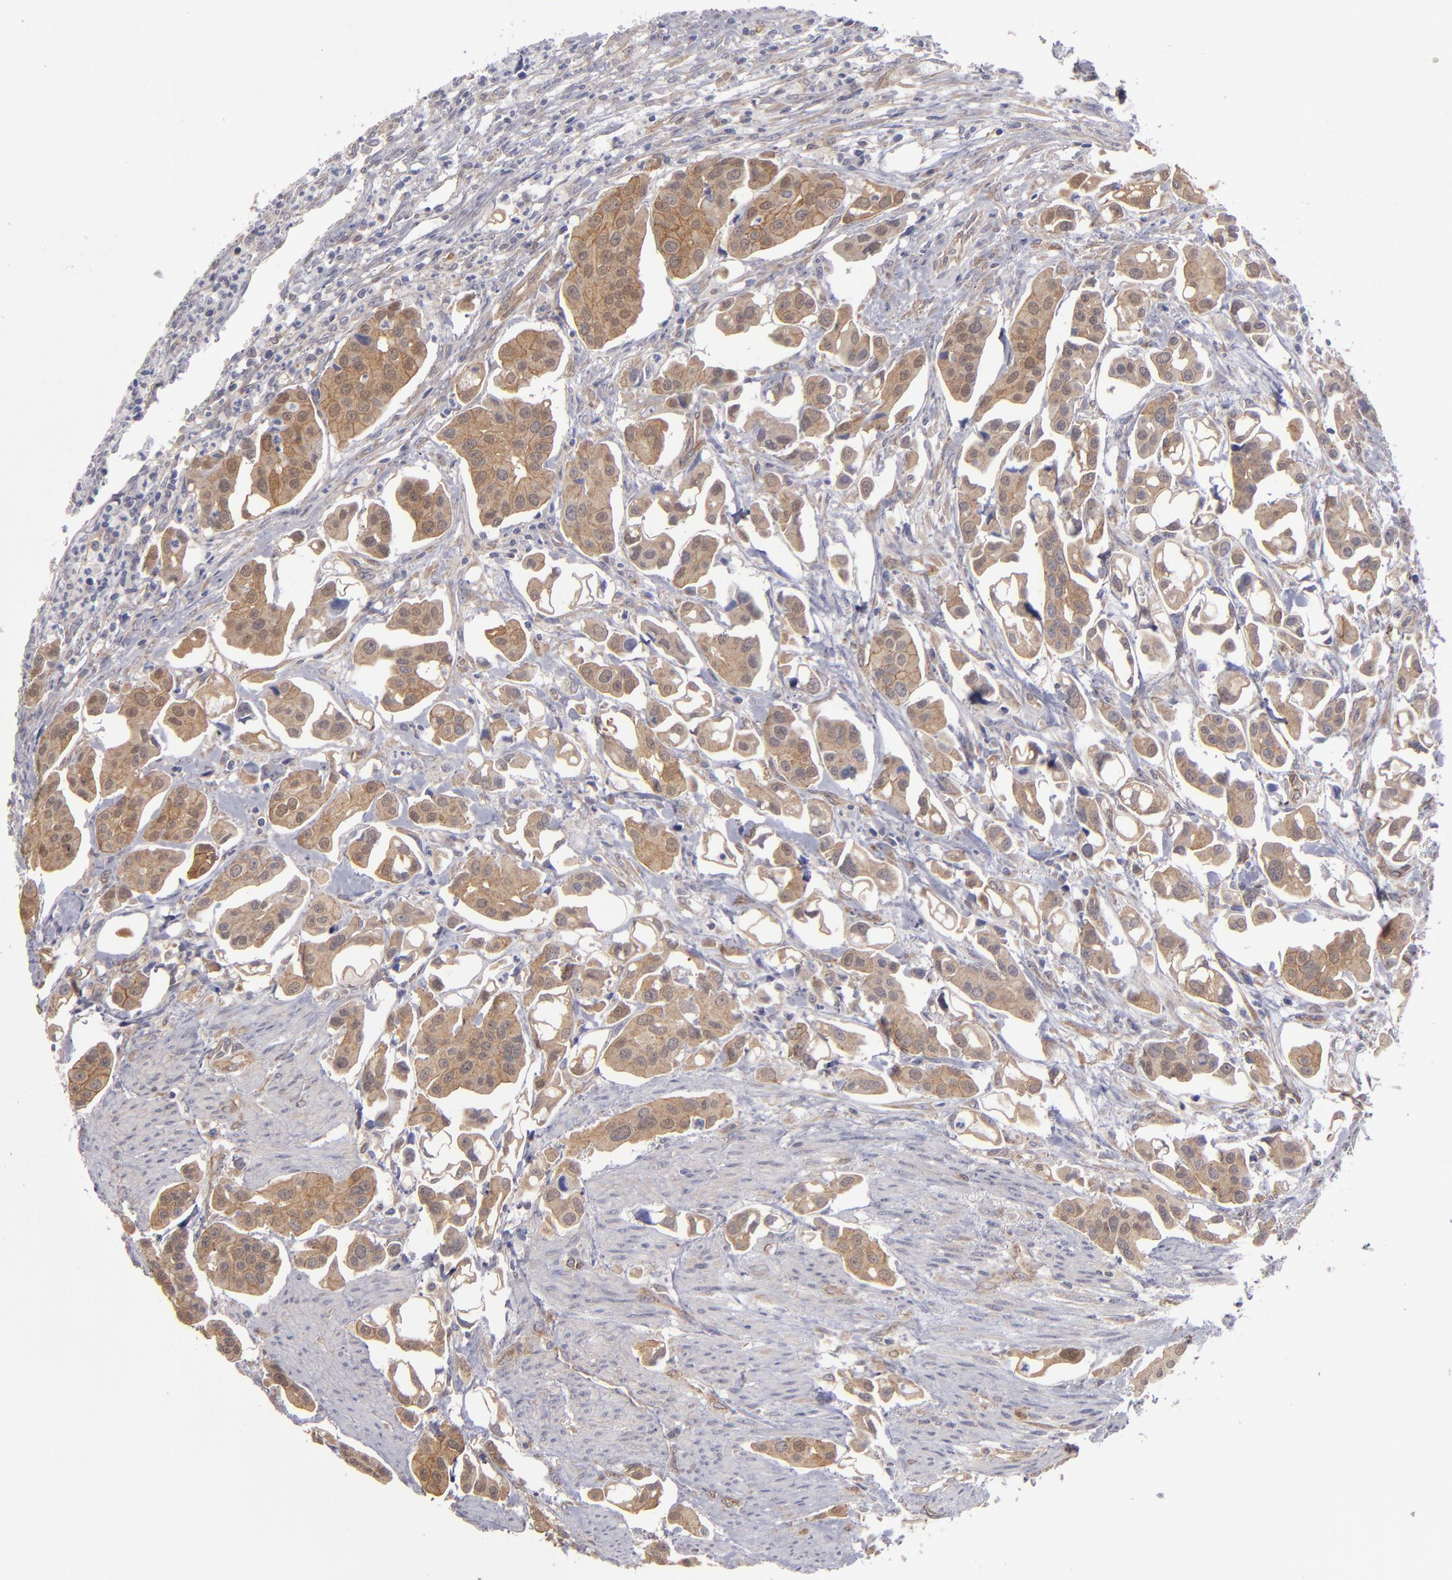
{"staining": {"intensity": "moderate", "quantity": ">75%", "location": "cytoplasmic/membranous"}, "tissue": "urothelial cancer", "cell_type": "Tumor cells", "image_type": "cancer", "snomed": [{"axis": "morphology", "description": "Urothelial carcinoma, High grade"}, {"axis": "topography", "description": "Urinary bladder"}], "caption": "High-grade urothelial carcinoma stained for a protein shows moderate cytoplasmic/membranous positivity in tumor cells.", "gene": "NDRG2", "patient": {"sex": "male", "age": 66}}